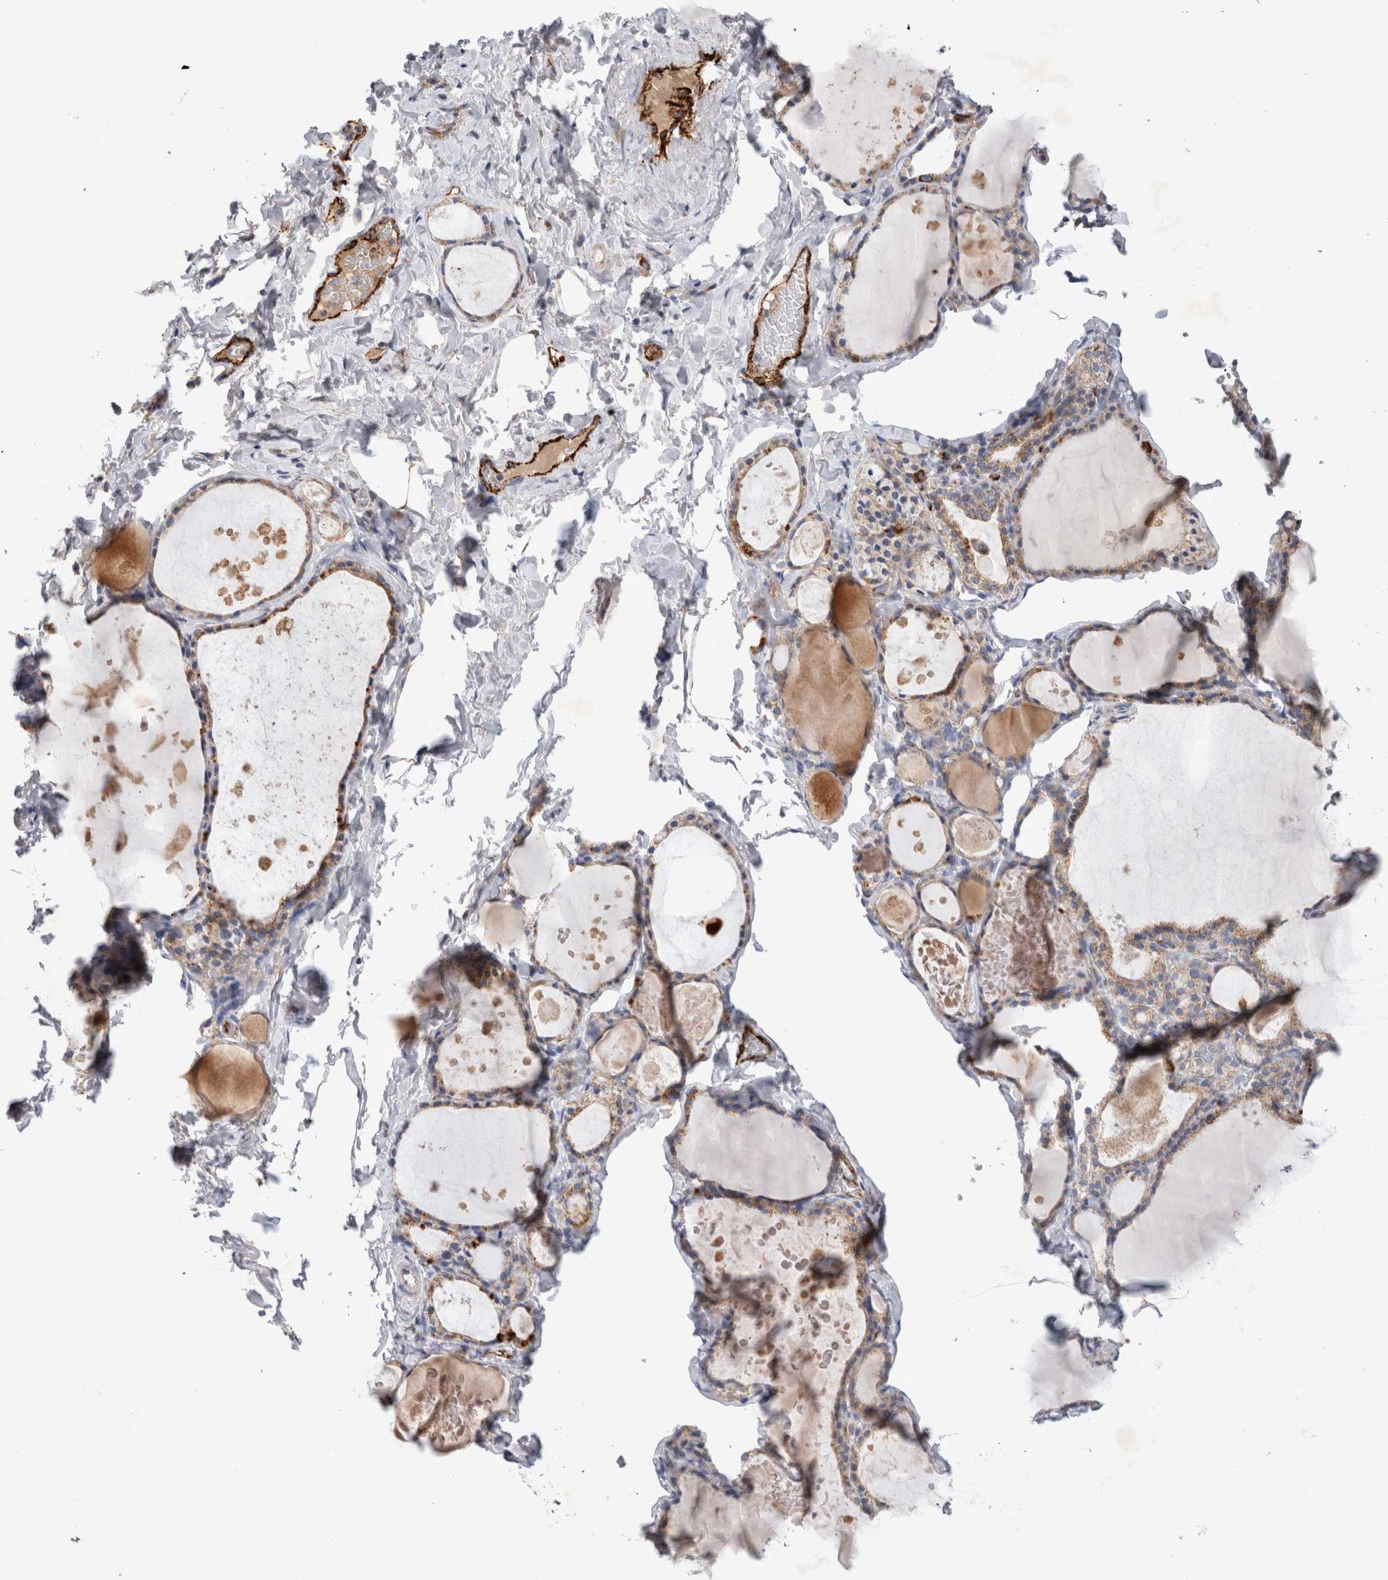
{"staining": {"intensity": "moderate", "quantity": ">75%", "location": "cytoplasmic/membranous"}, "tissue": "thyroid gland", "cell_type": "Glandular cells", "image_type": "normal", "snomed": [{"axis": "morphology", "description": "Normal tissue, NOS"}, {"axis": "topography", "description": "Thyroid gland"}], "caption": "Glandular cells reveal medium levels of moderate cytoplasmic/membranous positivity in about >75% of cells in unremarkable thyroid gland. (IHC, brightfield microscopy, high magnification).", "gene": "IARS2", "patient": {"sex": "male", "age": 56}}